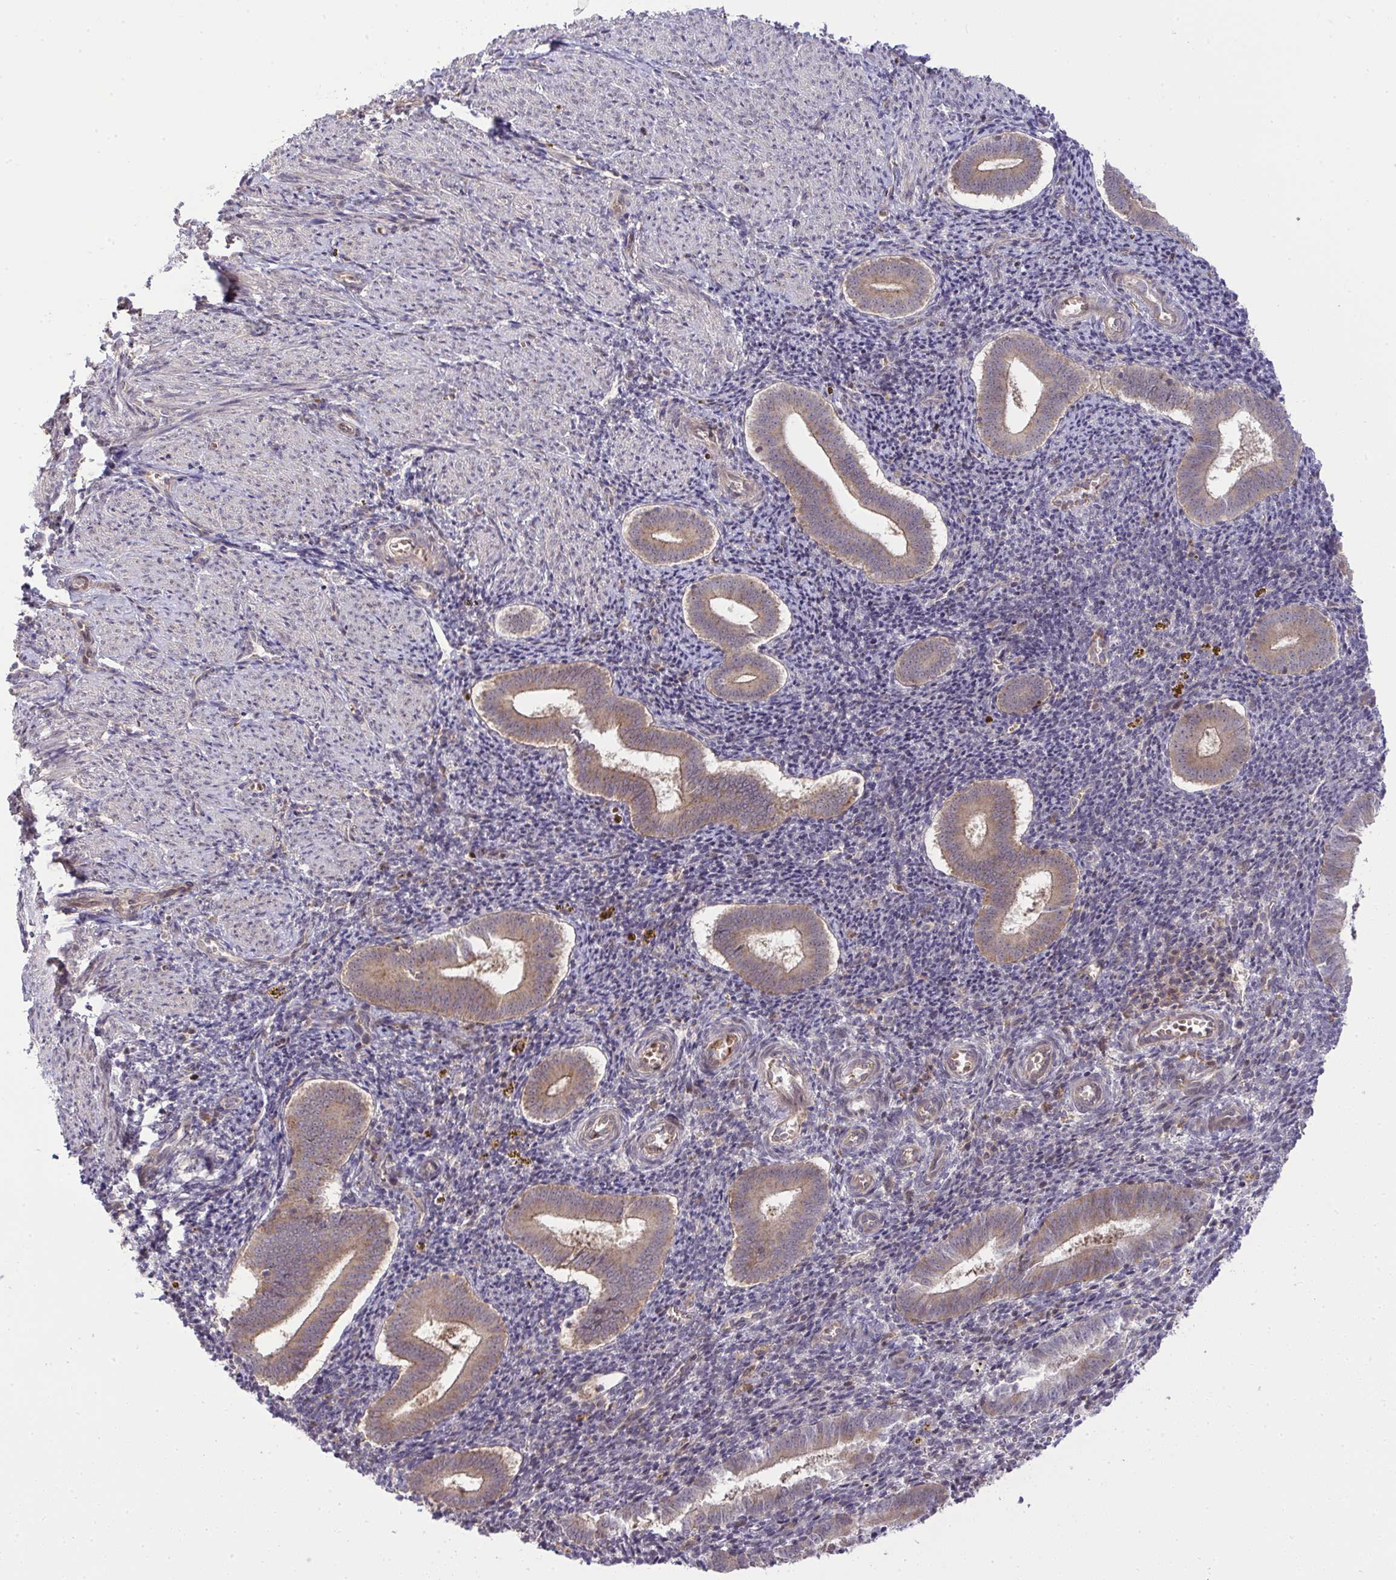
{"staining": {"intensity": "negative", "quantity": "none", "location": "none"}, "tissue": "endometrium", "cell_type": "Cells in endometrial stroma", "image_type": "normal", "snomed": [{"axis": "morphology", "description": "Normal tissue, NOS"}, {"axis": "topography", "description": "Endometrium"}], "caption": "Immunohistochemistry (IHC) photomicrograph of benign endometrium stained for a protein (brown), which shows no positivity in cells in endometrial stroma.", "gene": "SLC9A6", "patient": {"sex": "female", "age": 25}}